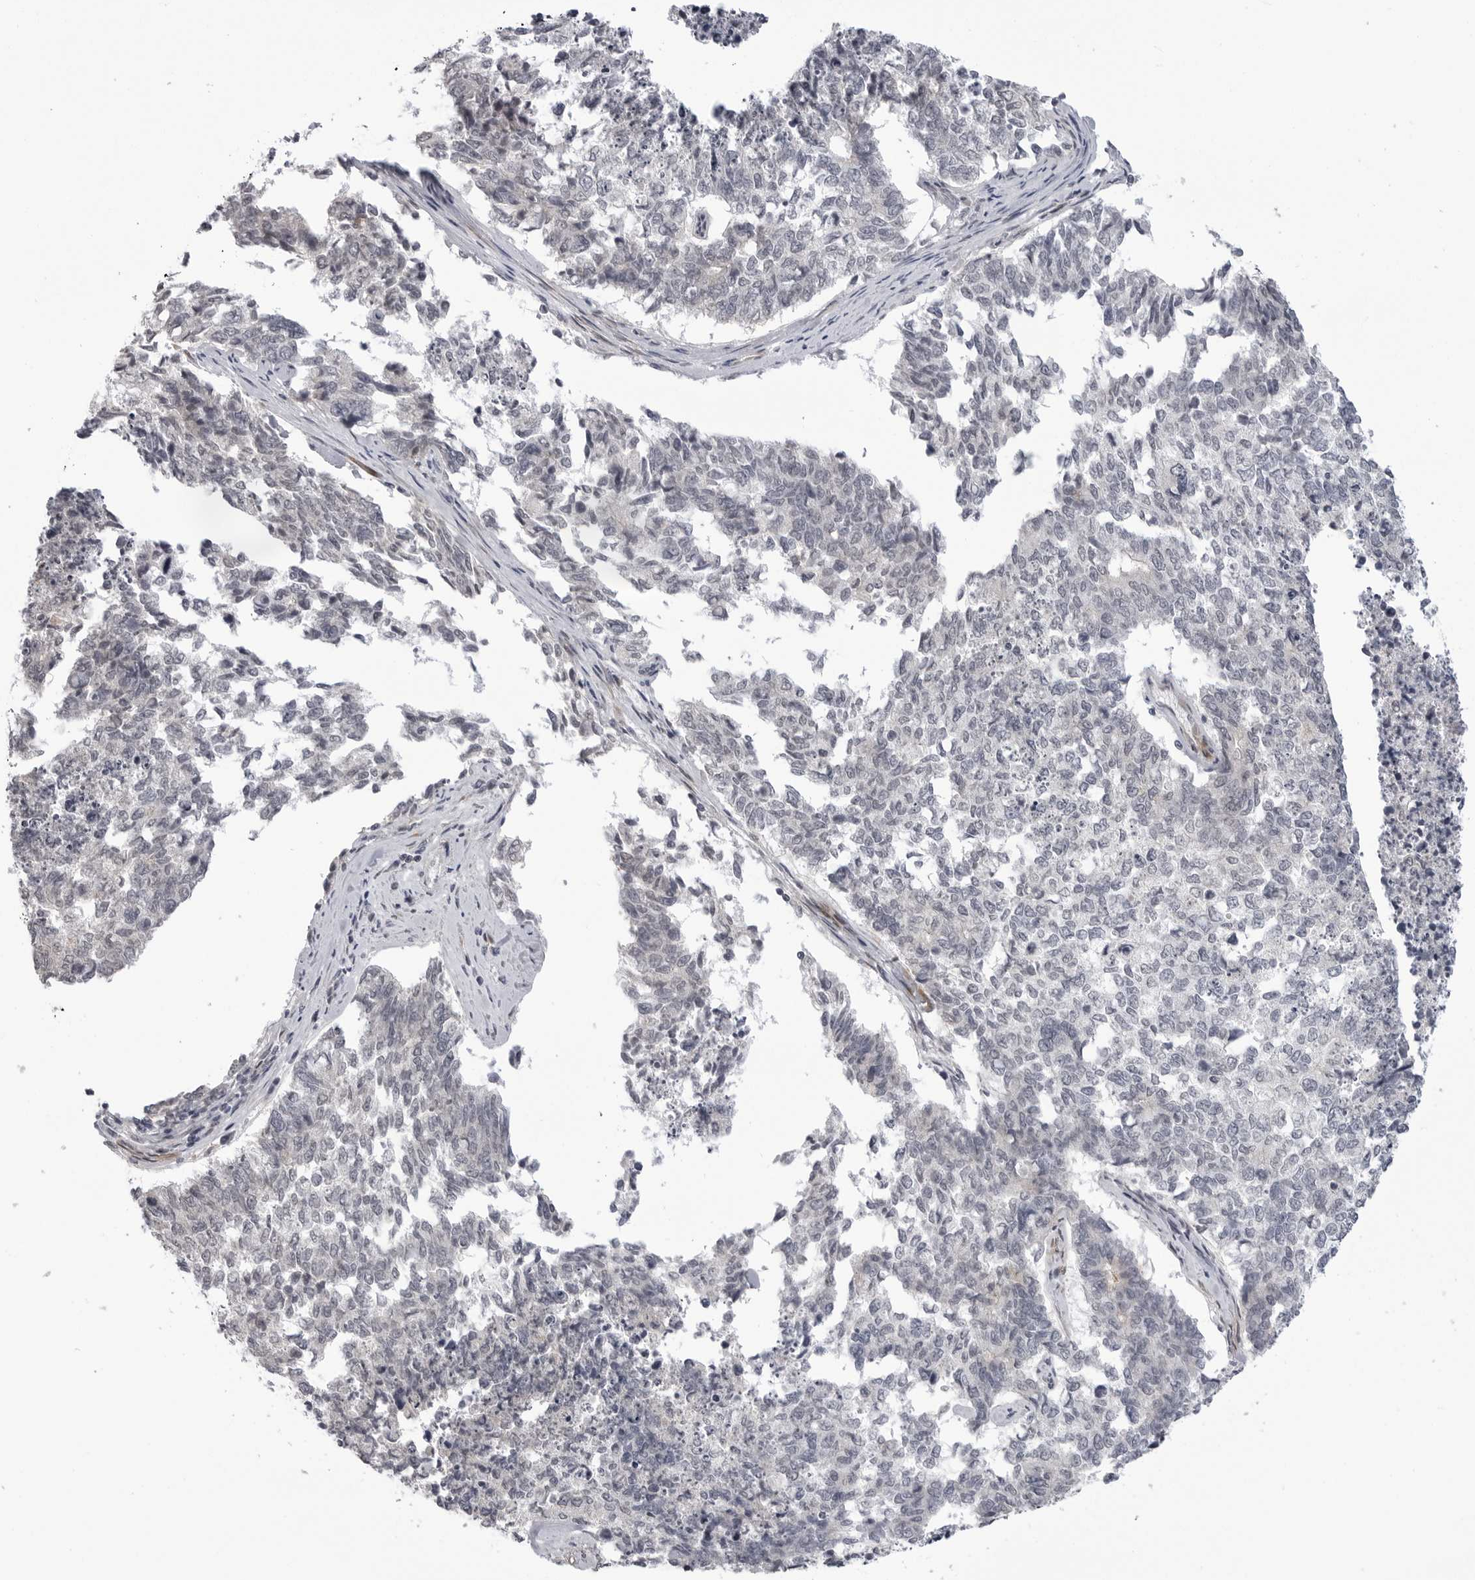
{"staining": {"intensity": "negative", "quantity": "none", "location": "none"}, "tissue": "cervical cancer", "cell_type": "Tumor cells", "image_type": "cancer", "snomed": [{"axis": "morphology", "description": "Squamous cell carcinoma, NOS"}, {"axis": "topography", "description": "Cervix"}], "caption": "Tumor cells show no significant protein expression in squamous cell carcinoma (cervical). (Brightfield microscopy of DAB (3,3'-diaminobenzidine) immunohistochemistry at high magnification).", "gene": "ADAMTS5", "patient": {"sex": "female", "age": 63}}